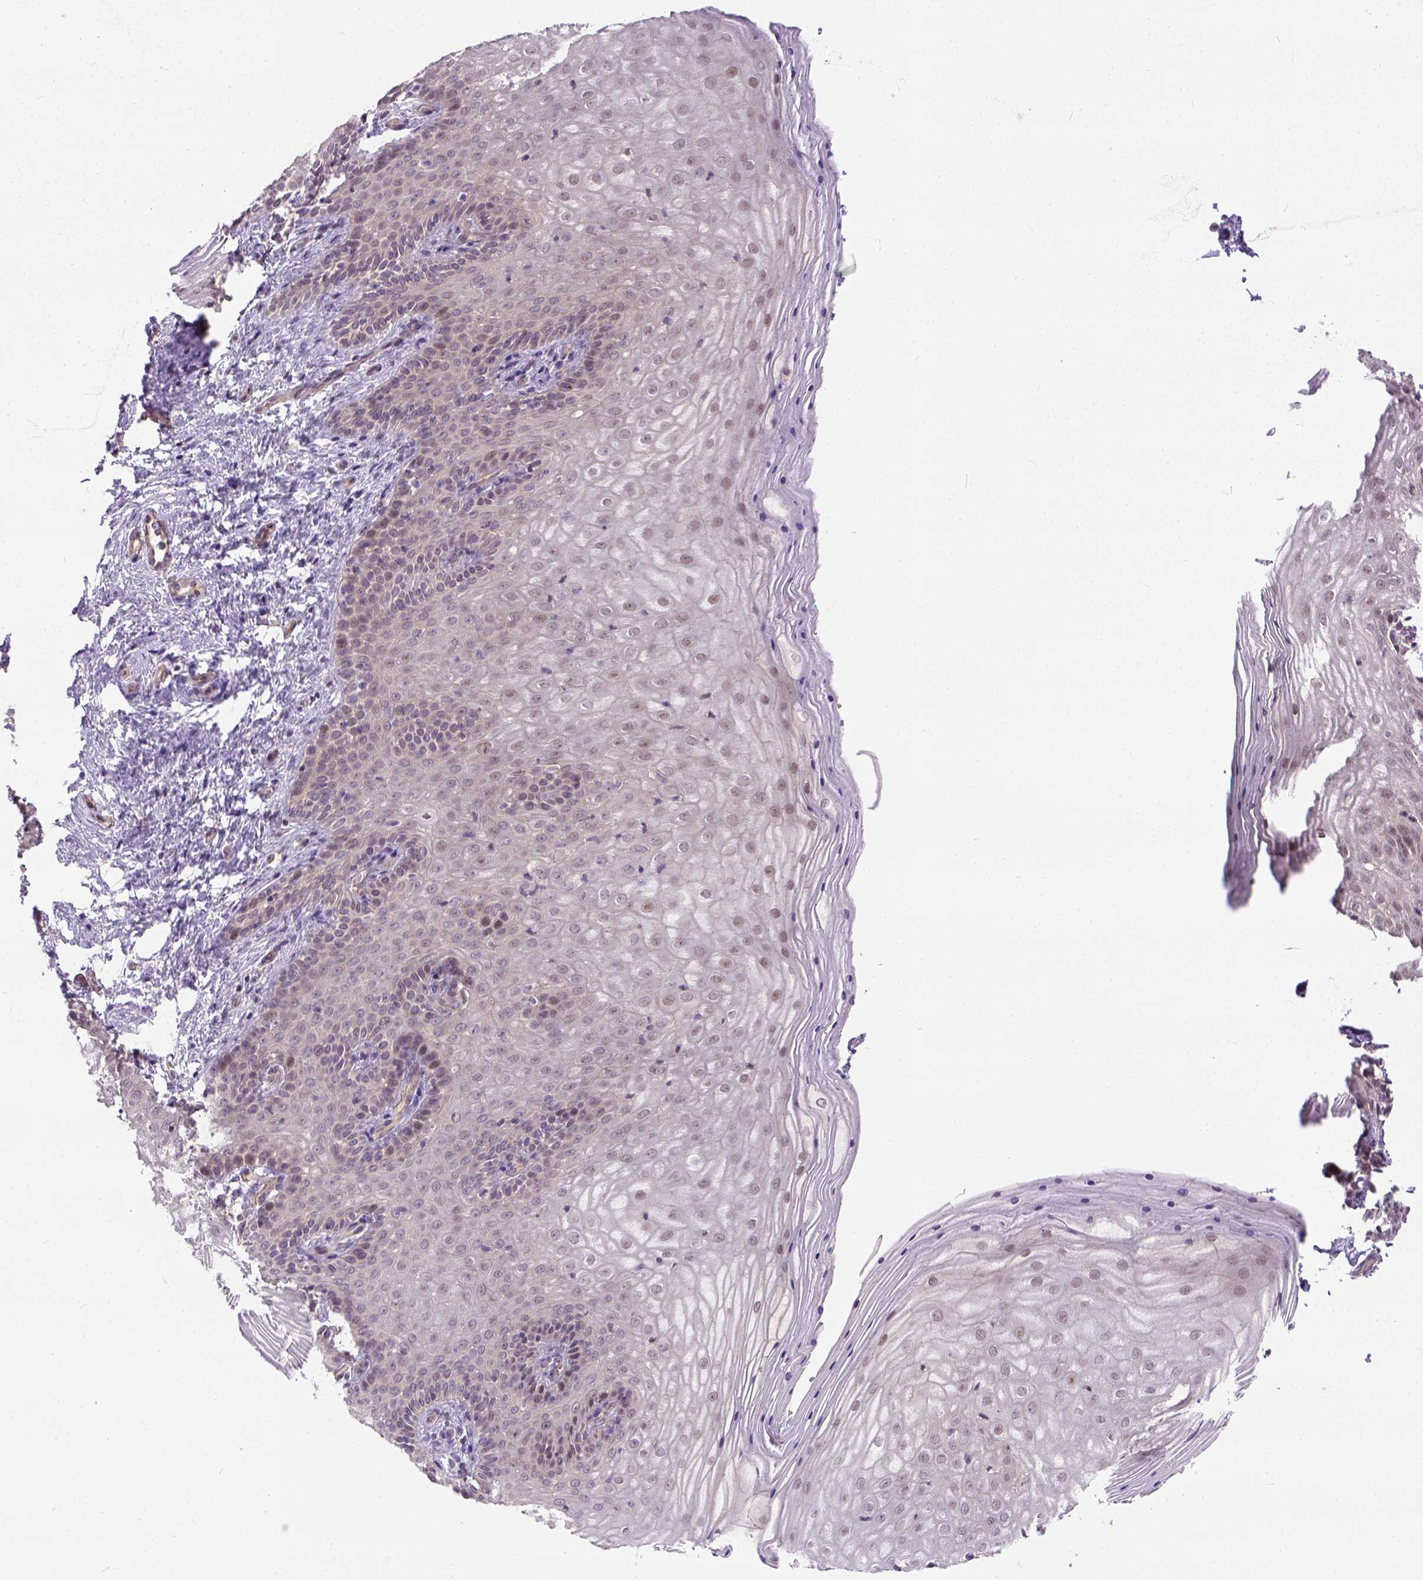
{"staining": {"intensity": "moderate", "quantity": "<25%", "location": "nuclear"}, "tissue": "vagina", "cell_type": "Squamous epithelial cells", "image_type": "normal", "snomed": [{"axis": "morphology", "description": "Normal tissue, NOS"}, {"axis": "topography", "description": "Vagina"}], "caption": "Protein expression by immunohistochemistry (IHC) demonstrates moderate nuclear staining in approximately <25% of squamous epithelial cells in unremarkable vagina.", "gene": "KAZN", "patient": {"sex": "female", "age": 45}}